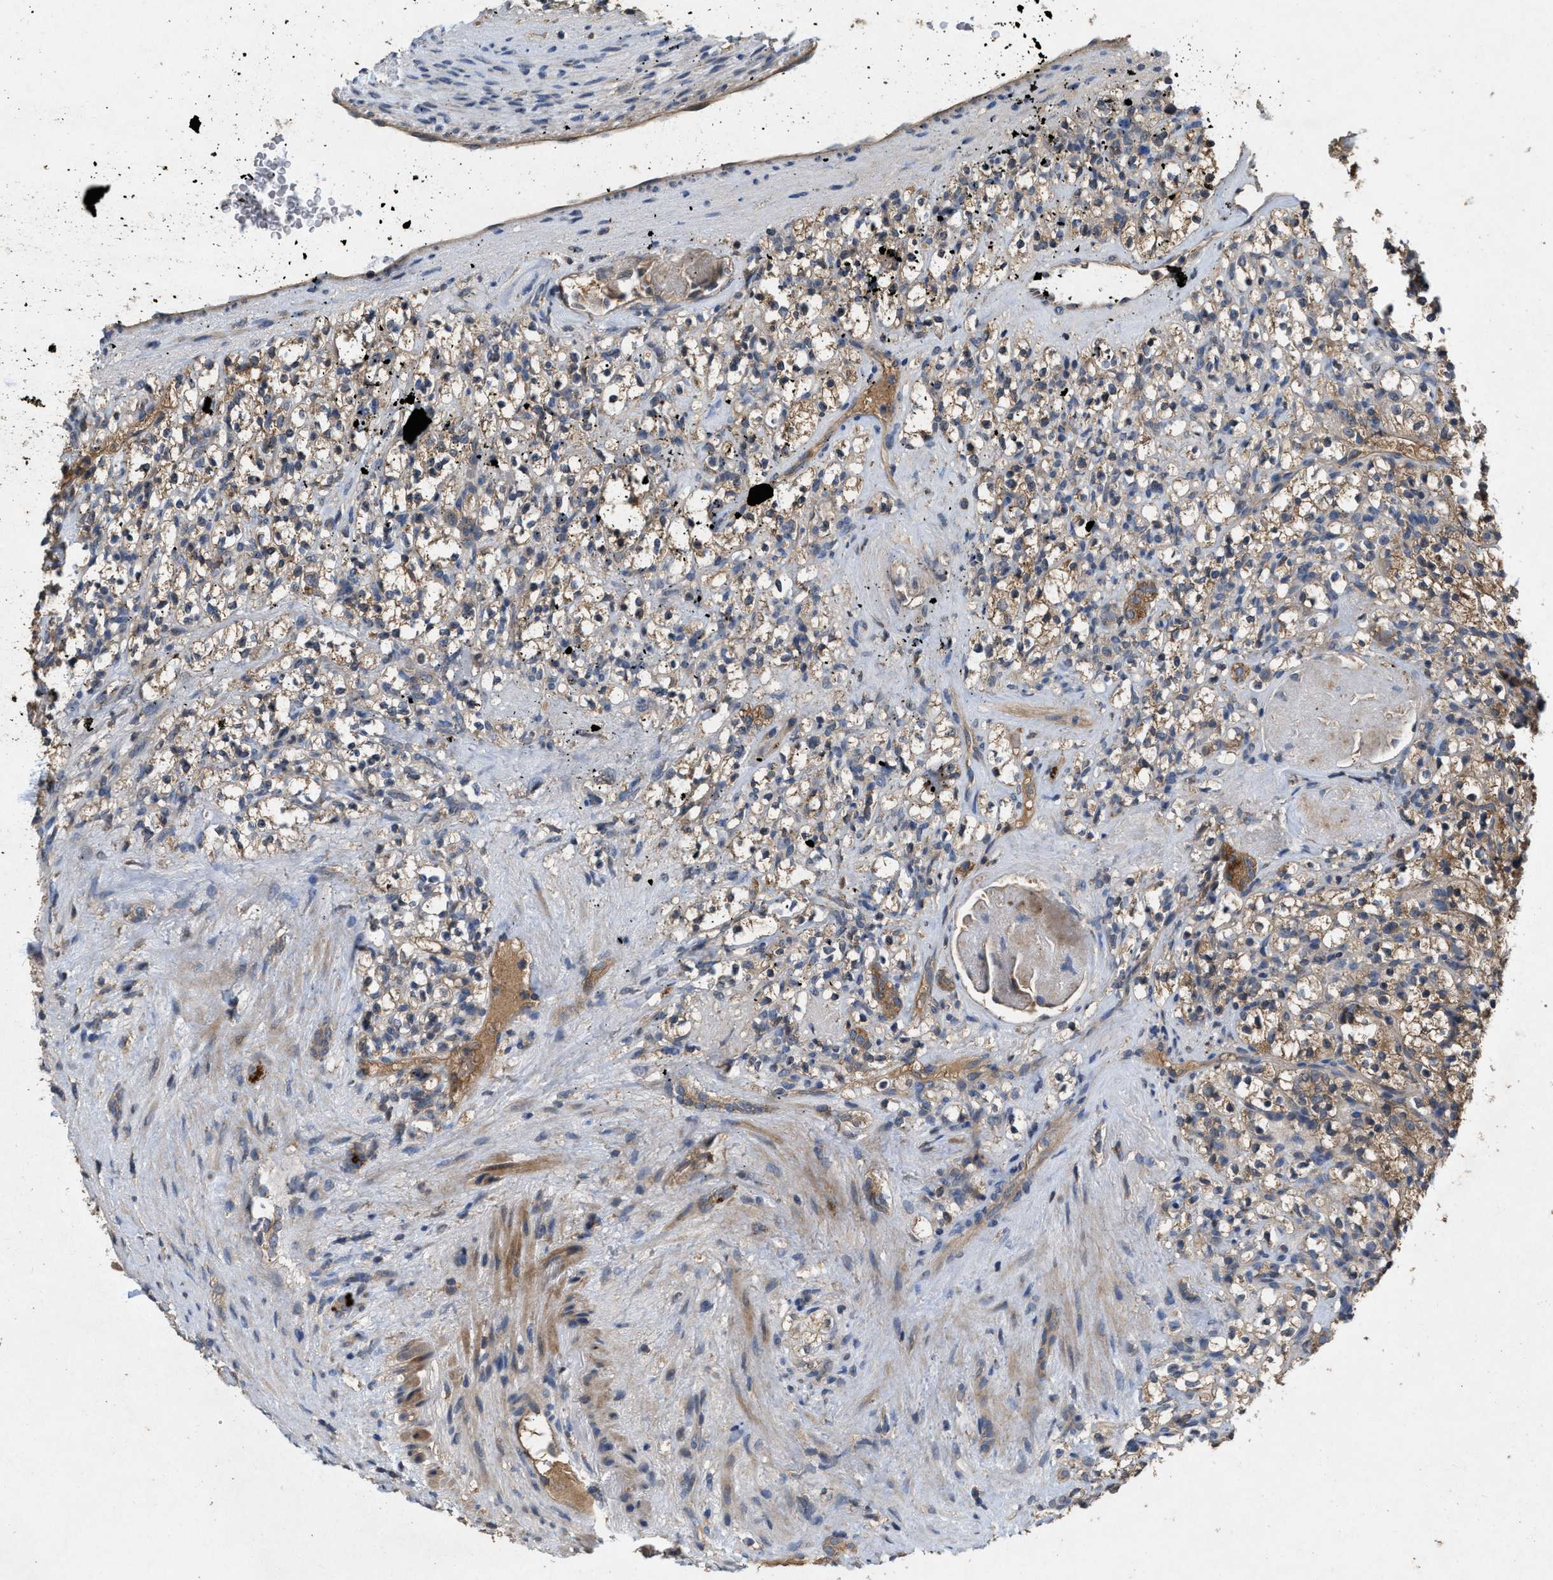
{"staining": {"intensity": "weak", "quantity": "25%-75%", "location": "cytoplasmic/membranous"}, "tissue": "renal cancer", "cell_type": "Tumor cells", "image_type": "cancer", "snomed": [{"axis": "morphology", "description": "Normal tissue, NOS"}, {"axis": "morphology", "description": "Adenocarcinoma, NOS"}, {"axis": "topography", "description": "Kidney"}], "caption": "A photomicrograph of human adenocarcinoma (renal) stained for a protein displays weak cytoplasmic/membranous brown staining in tumor cells. Immunohistochemistry stains the protein in brown and the nuclei are stained blue.", "gene": "LPAR2", "patient": {"sex": "female", "age": 72}}